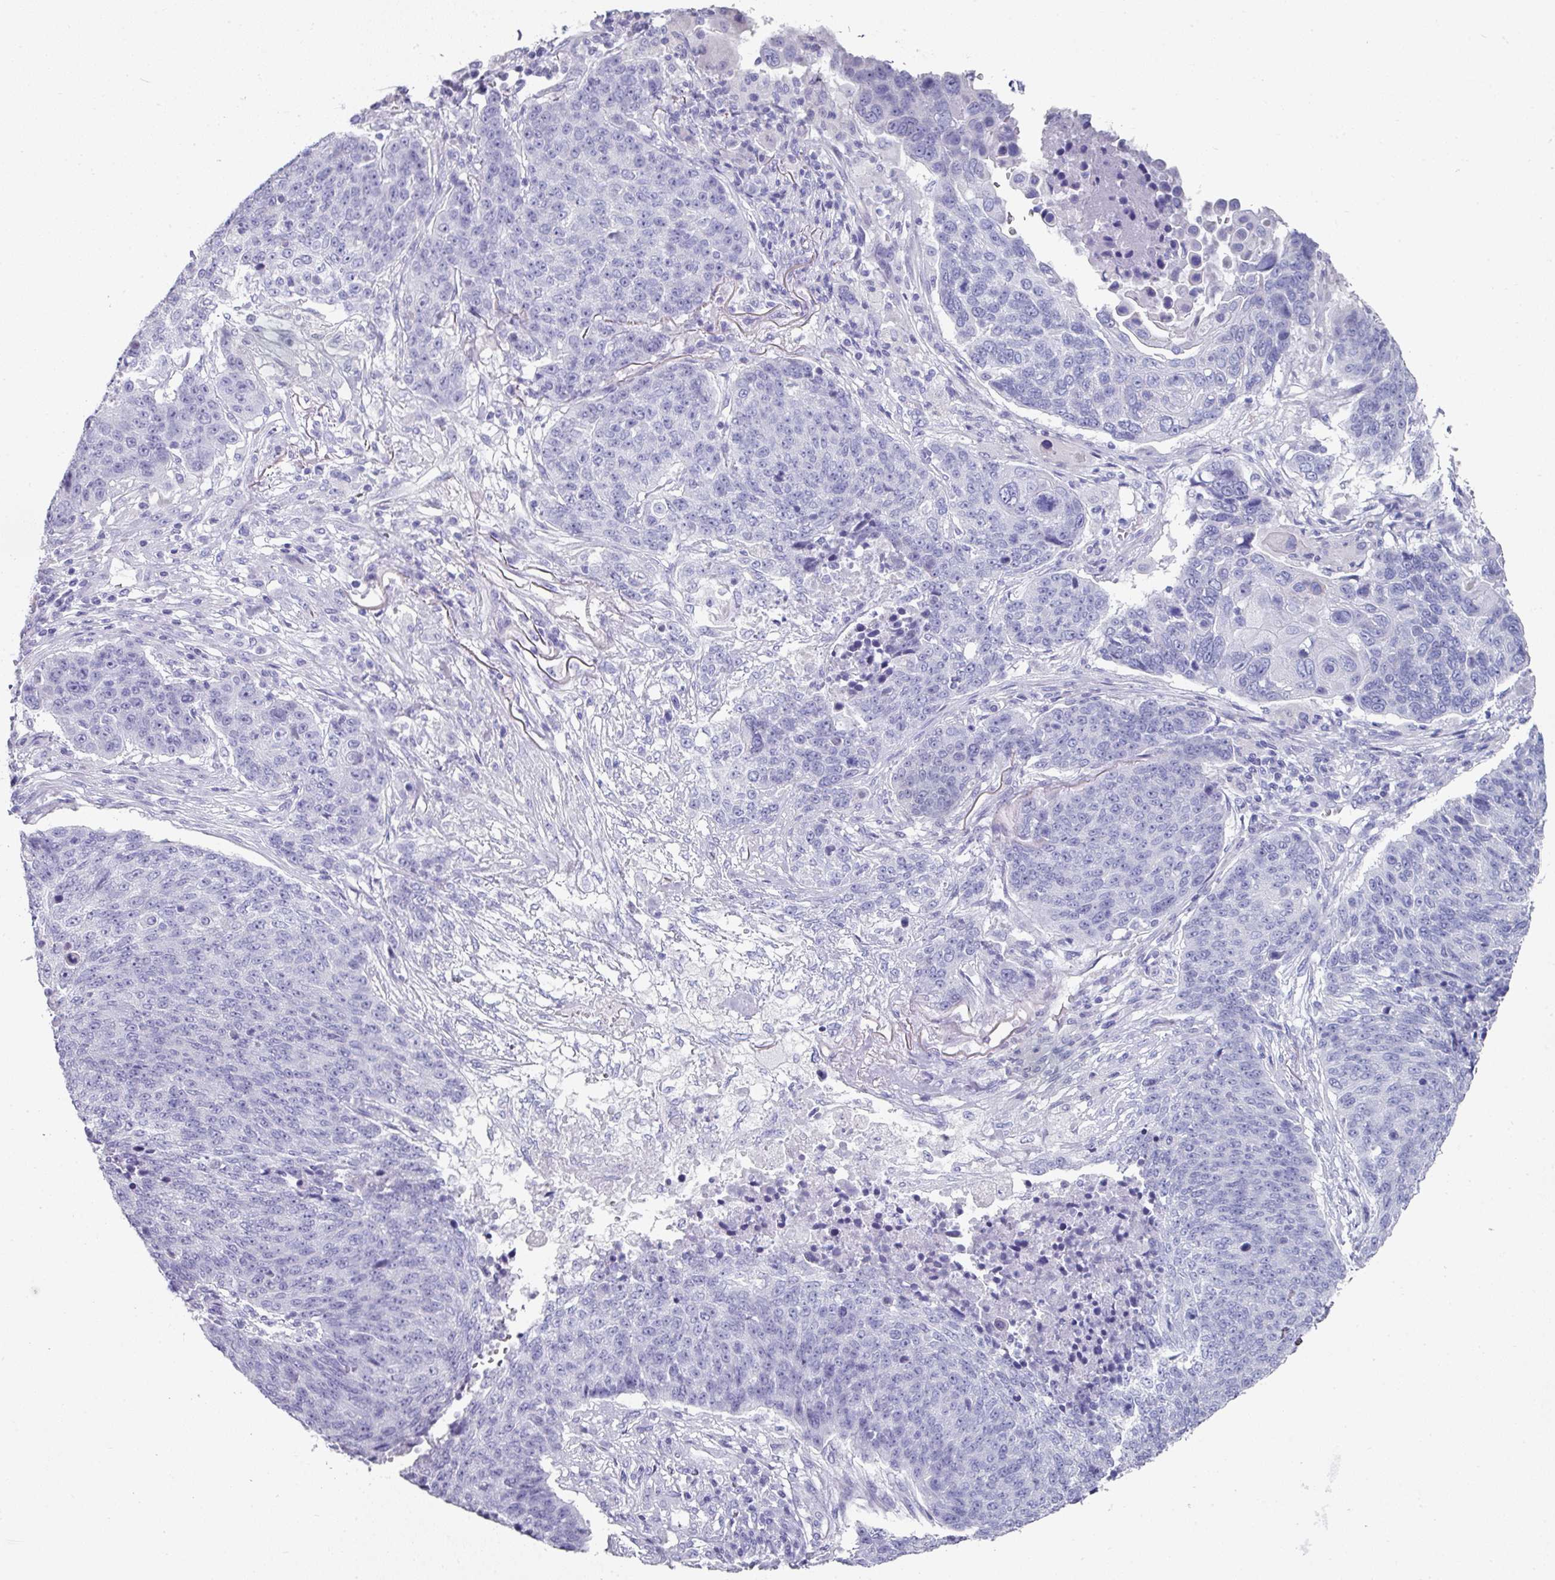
{"staining": {"intensity": "negative", "quantity": "none", "location": "none"}, "tissue": "lung cancer", "cell_type": "Tumor cells", "image_type": "cancer", "snomed": [{"axis": "morphology", "description": "Normal tissue, NOS"}, {"axis": "morphology", "description": "Squamous cell carcinoma, NOS"}, {"axis": "topography", "description": "Lymph node"}, {"axis": "topography", "description": "Lung"}], "caption": "Tumor cells show no significant protein positivity in squamous cell carcinoma (lung).", "gene": "SETBP1", "patient": {"sex": "male", "age": 66}}